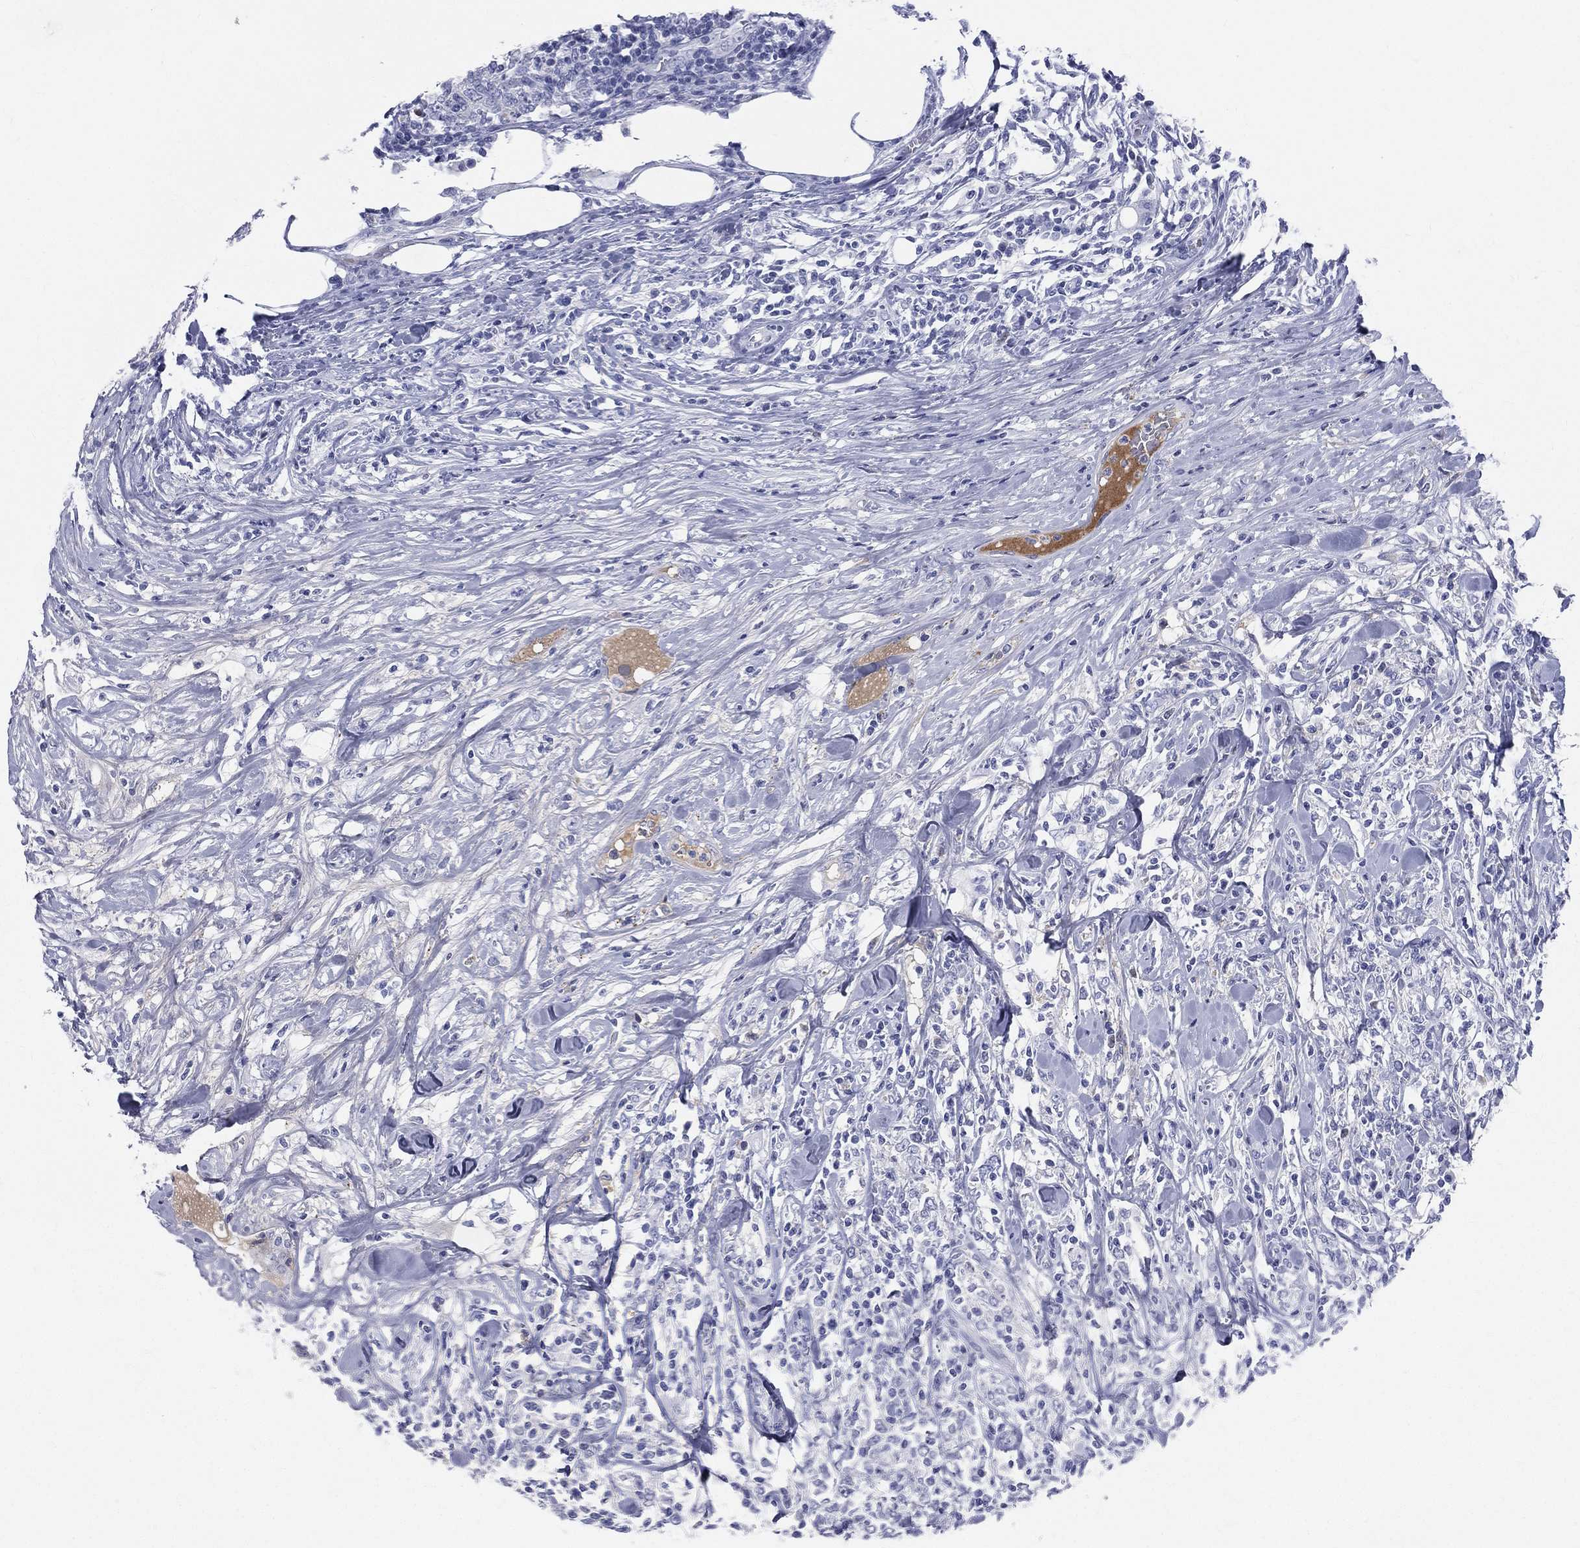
{"staining": {"intensity": "negative", "quantity": "none", "location": "none"}, "tissue": "lymphoma", "cell_type": "Tumor cells", "image_type": "cancer", "snomed": [{"axis": "morphology", "description": "Malignant lymphoma, non-Hodgkin's type, High grade"}, {"axis": "topography", "description": "Lymph node"}], "caption": "This is an IHC histopathology image of high-grade malignant lymphoma, non-Hodgkin's type. There is no staining in tumor cells.", "gene": "HP", "patient": {"sex": "female", "age": 84}}